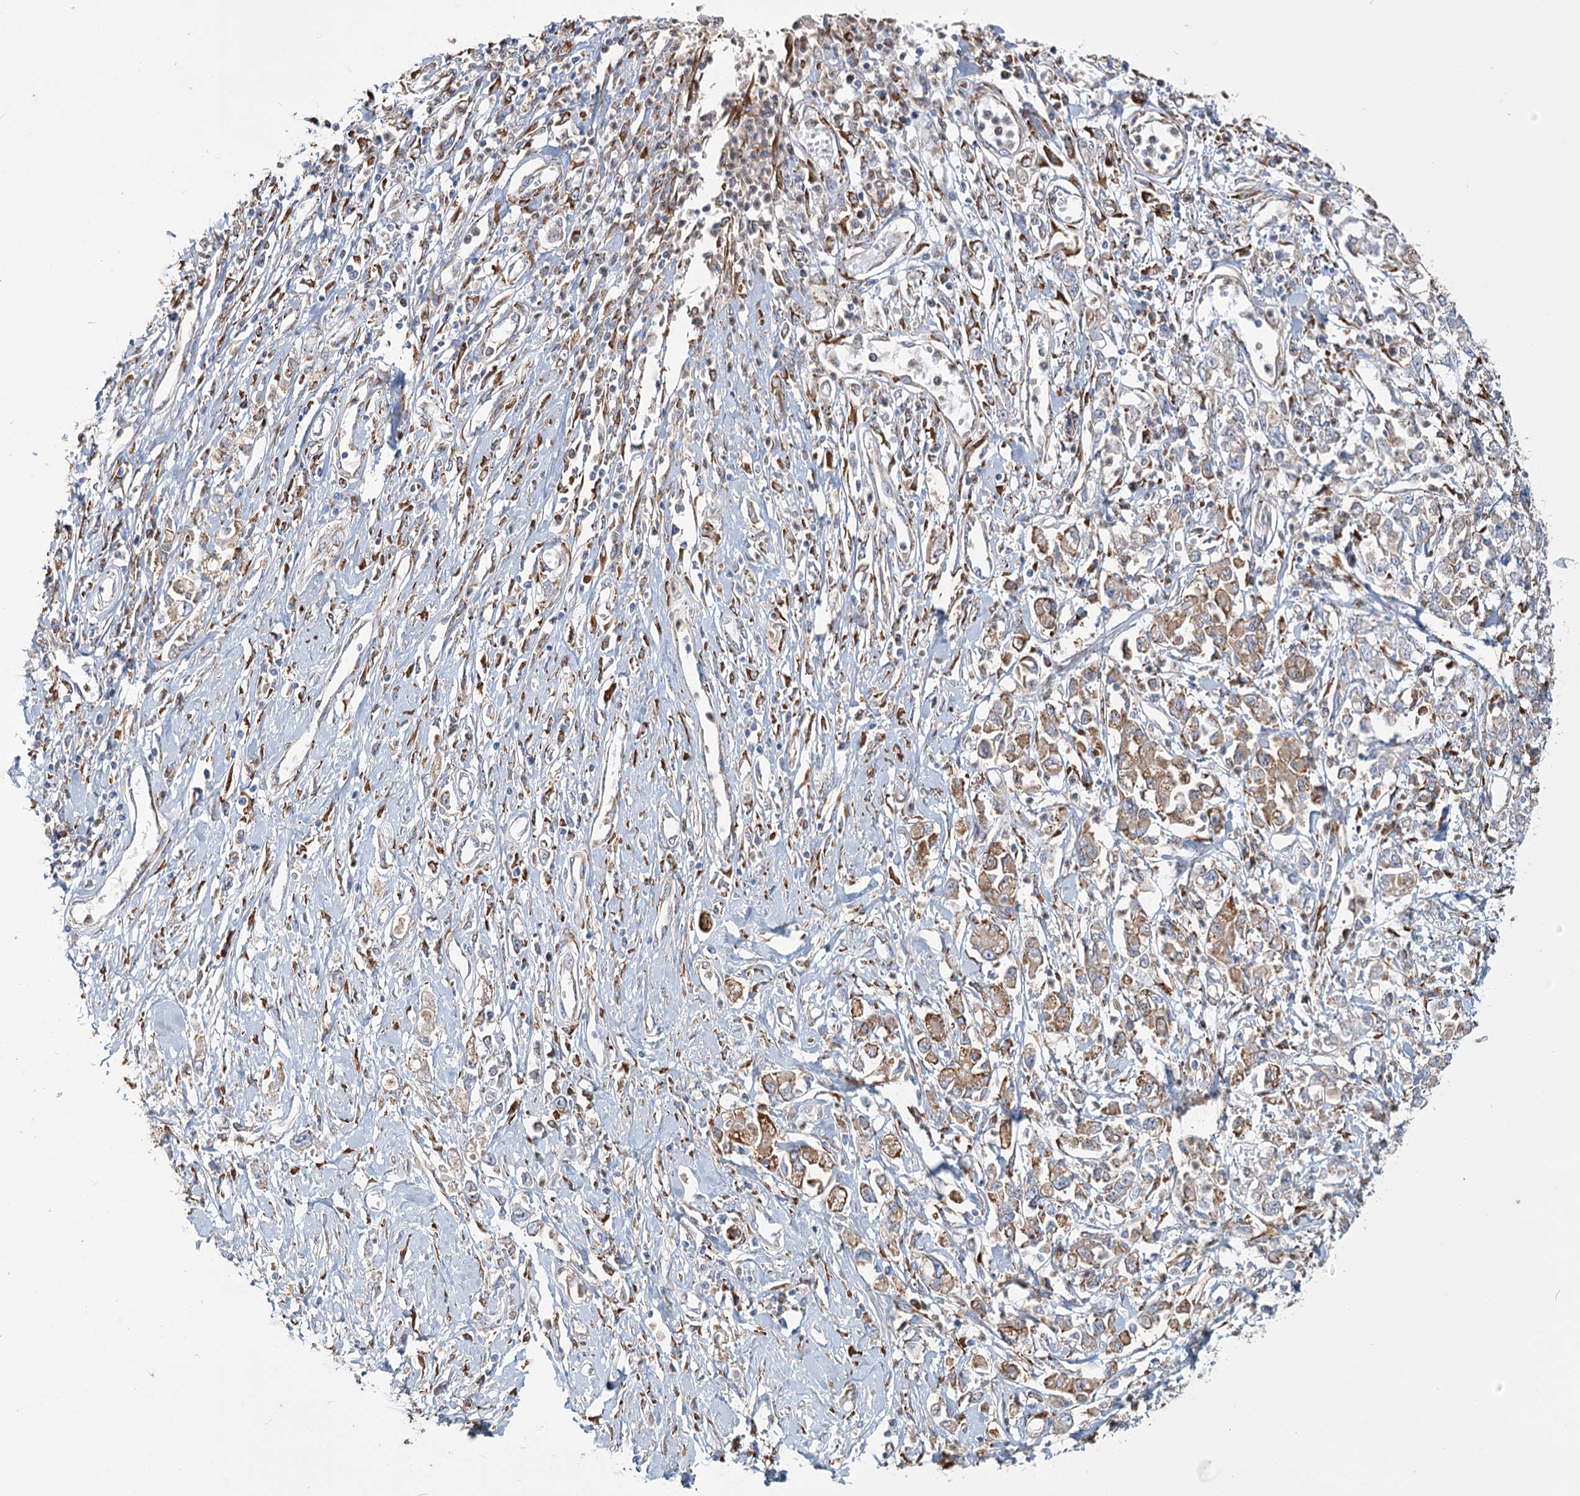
{"staining": {"intensity": "moderate", "quantity": "<25%", "location": "cytoplasmic/membranous"}, "tissue": "stomach cancer", "cell_type": "Tumor cells", "image_type": "cancer", "snomed": [{"axis": "morphology", "description": "Adenocarcinoma, NOS"}, {"axis": "topography", "description": "Stomach"}], "caption": "Approximately <25% of tumor cells in stomach cancer show moderate cytoplasmic/membranous protein staining as visualized by brown immunohistochemical staining.", "gene": "ZCCHC9", "patient": {"sex": "female", "age": 76}}